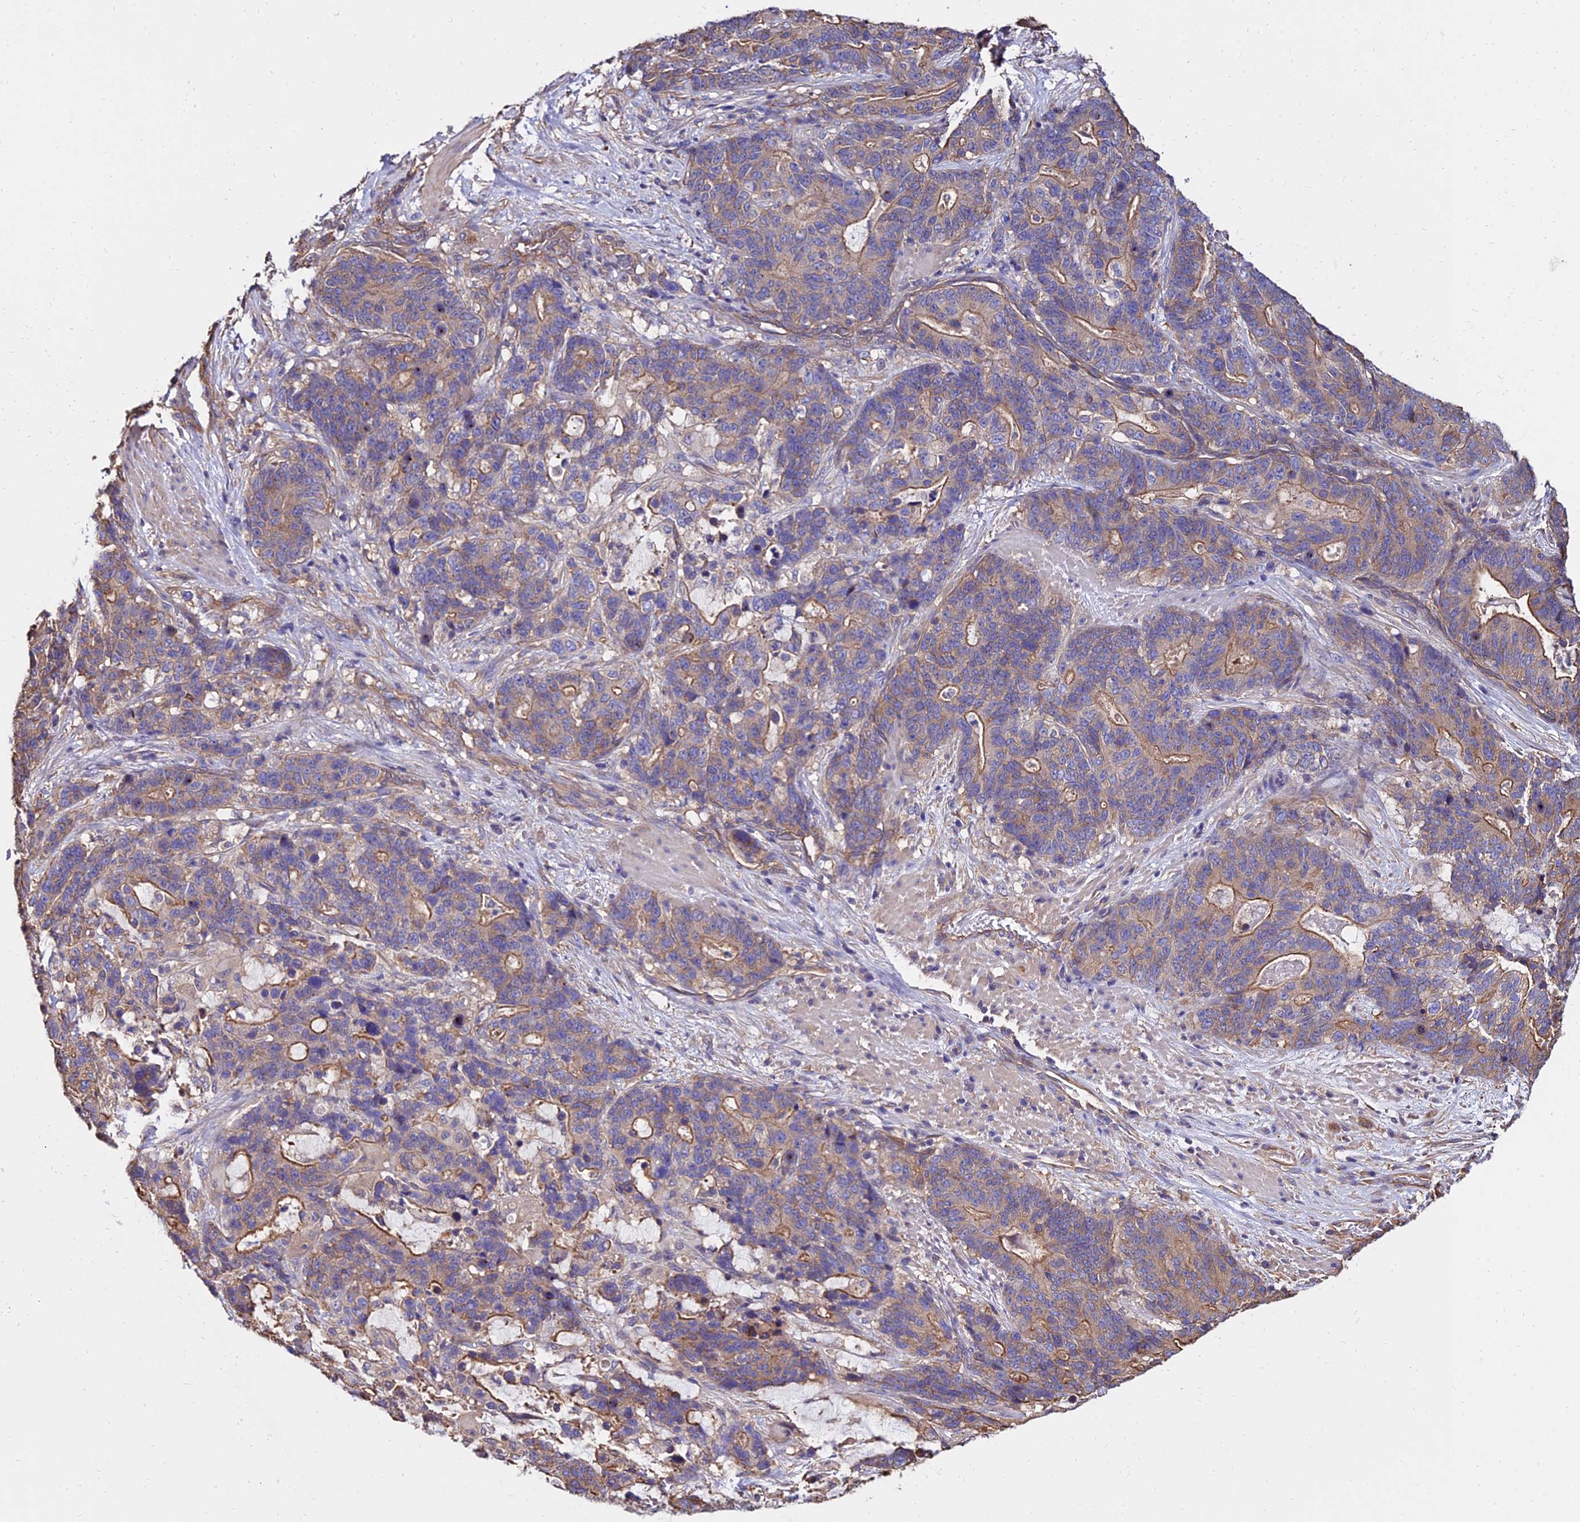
{"staining": {"intensity": "moderate", "quantity": "25%-75%", "location": "cytoplasmic/membranous"}, "tissue": "stomach cancer", "cell_type": "Tumor cells", "image_type": "cancer", "snomed": [{"axis": "morphology", "description": "Adenocarcinoma, NOS"}, {"axis": "topography", "description": "Stomach"}], "caption": "This is a histology image of immunohistochemistry (IHC) staining of stomach cancer (adenocarcinoma), which shows moderate staining in the cytoplasmic/membranous of tumor cells.", "gene": "CALM2", "patient": {"sex": "female", "age": 76}}